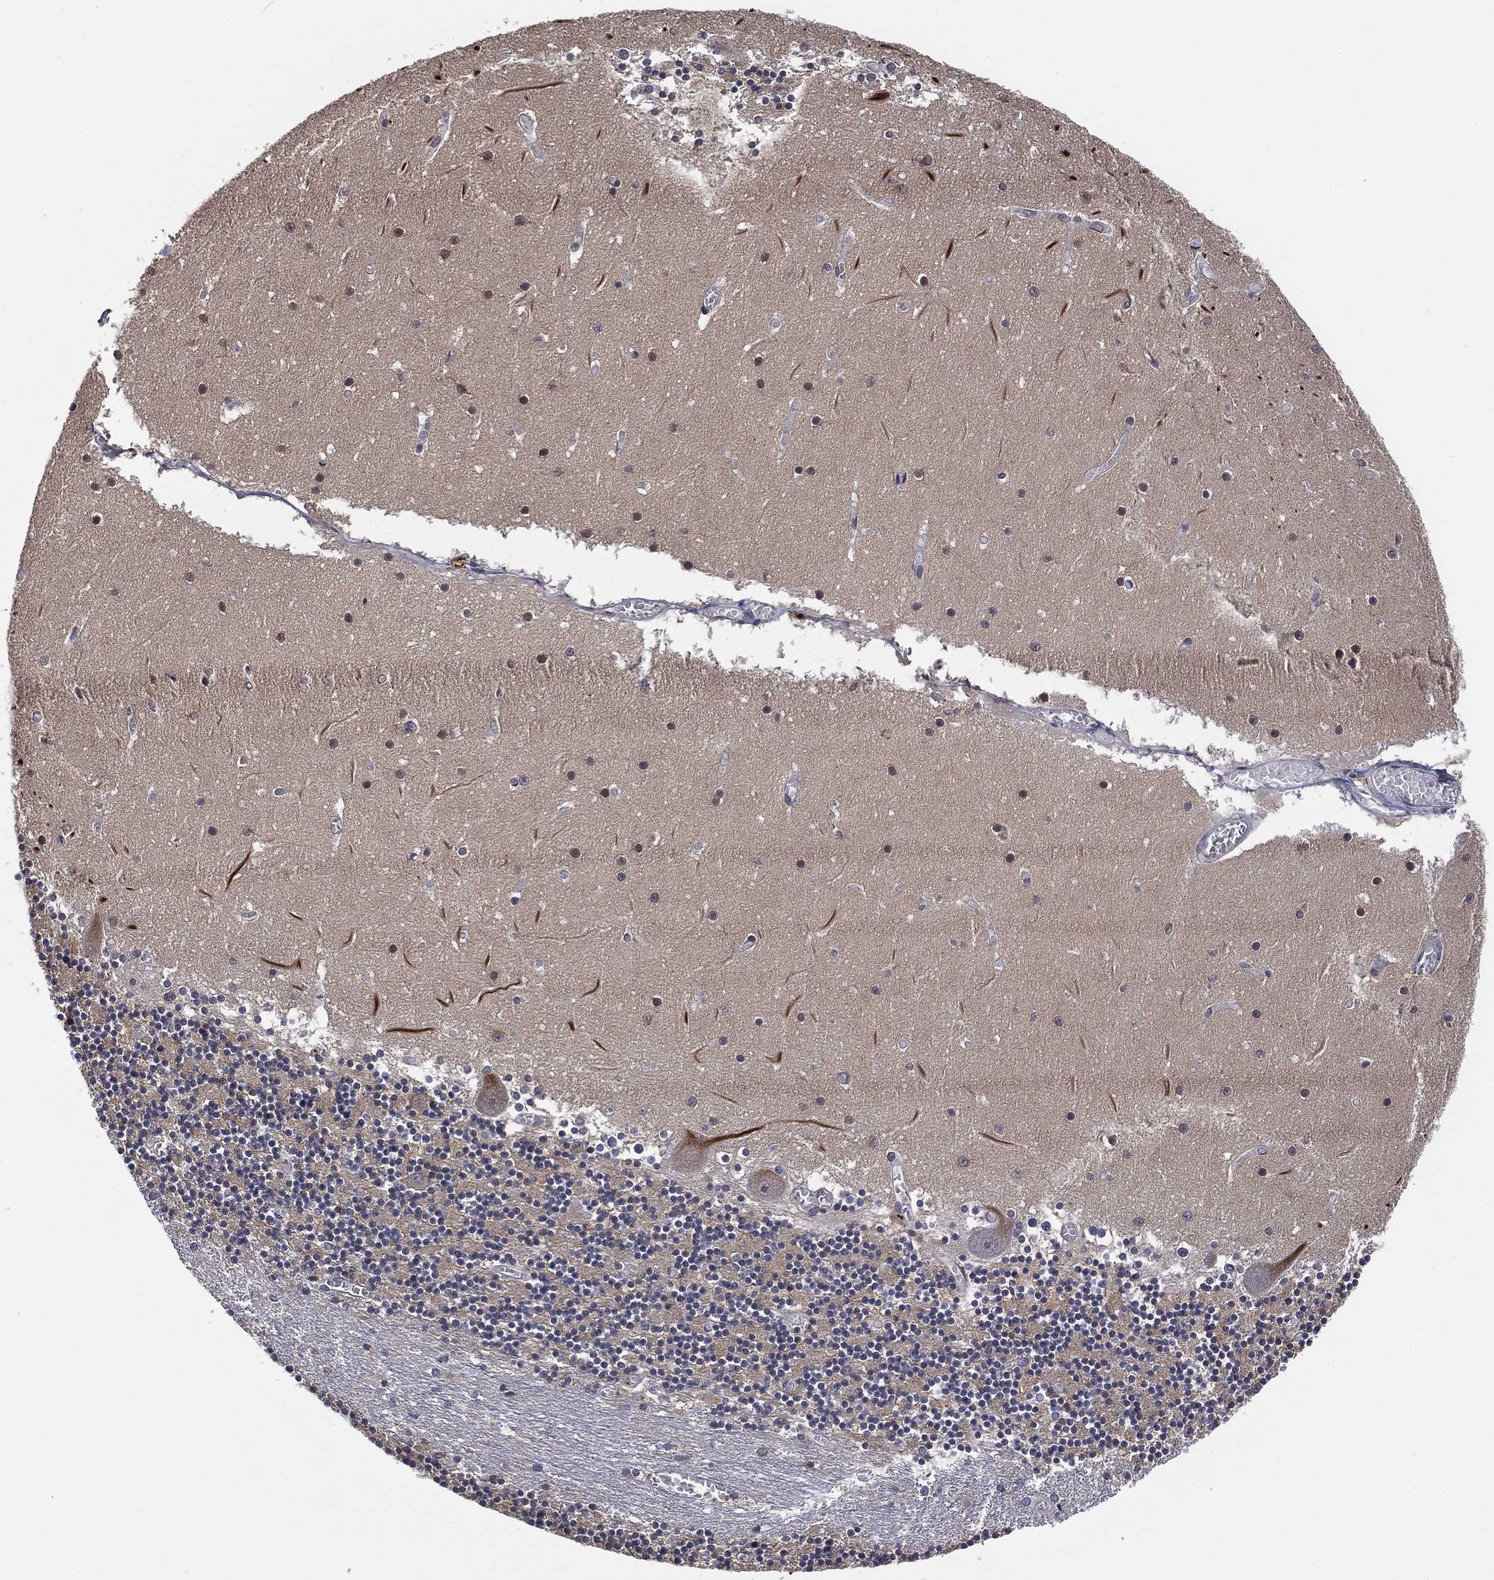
{"staining": {"intensity": "negative", "quantity": "none", "location": "none"}, "tissue": "cerebellum", "cell_type": "Cells in granular layer", "image_type": "normal", "snomed": [{"axis": "morphology", "description": "Normal tissue, NOS"}, {"axis": "topography", "description": "Cerebellum"}], "caption": "Cells in granular layer show no significant protein staining in normal cerebellum. (Brightfield microscopy of DAB immunohistochemistry (IHC) at high magnification).", "gene": "SELENOO", "patient": {"sex": "female", "age": 28}}